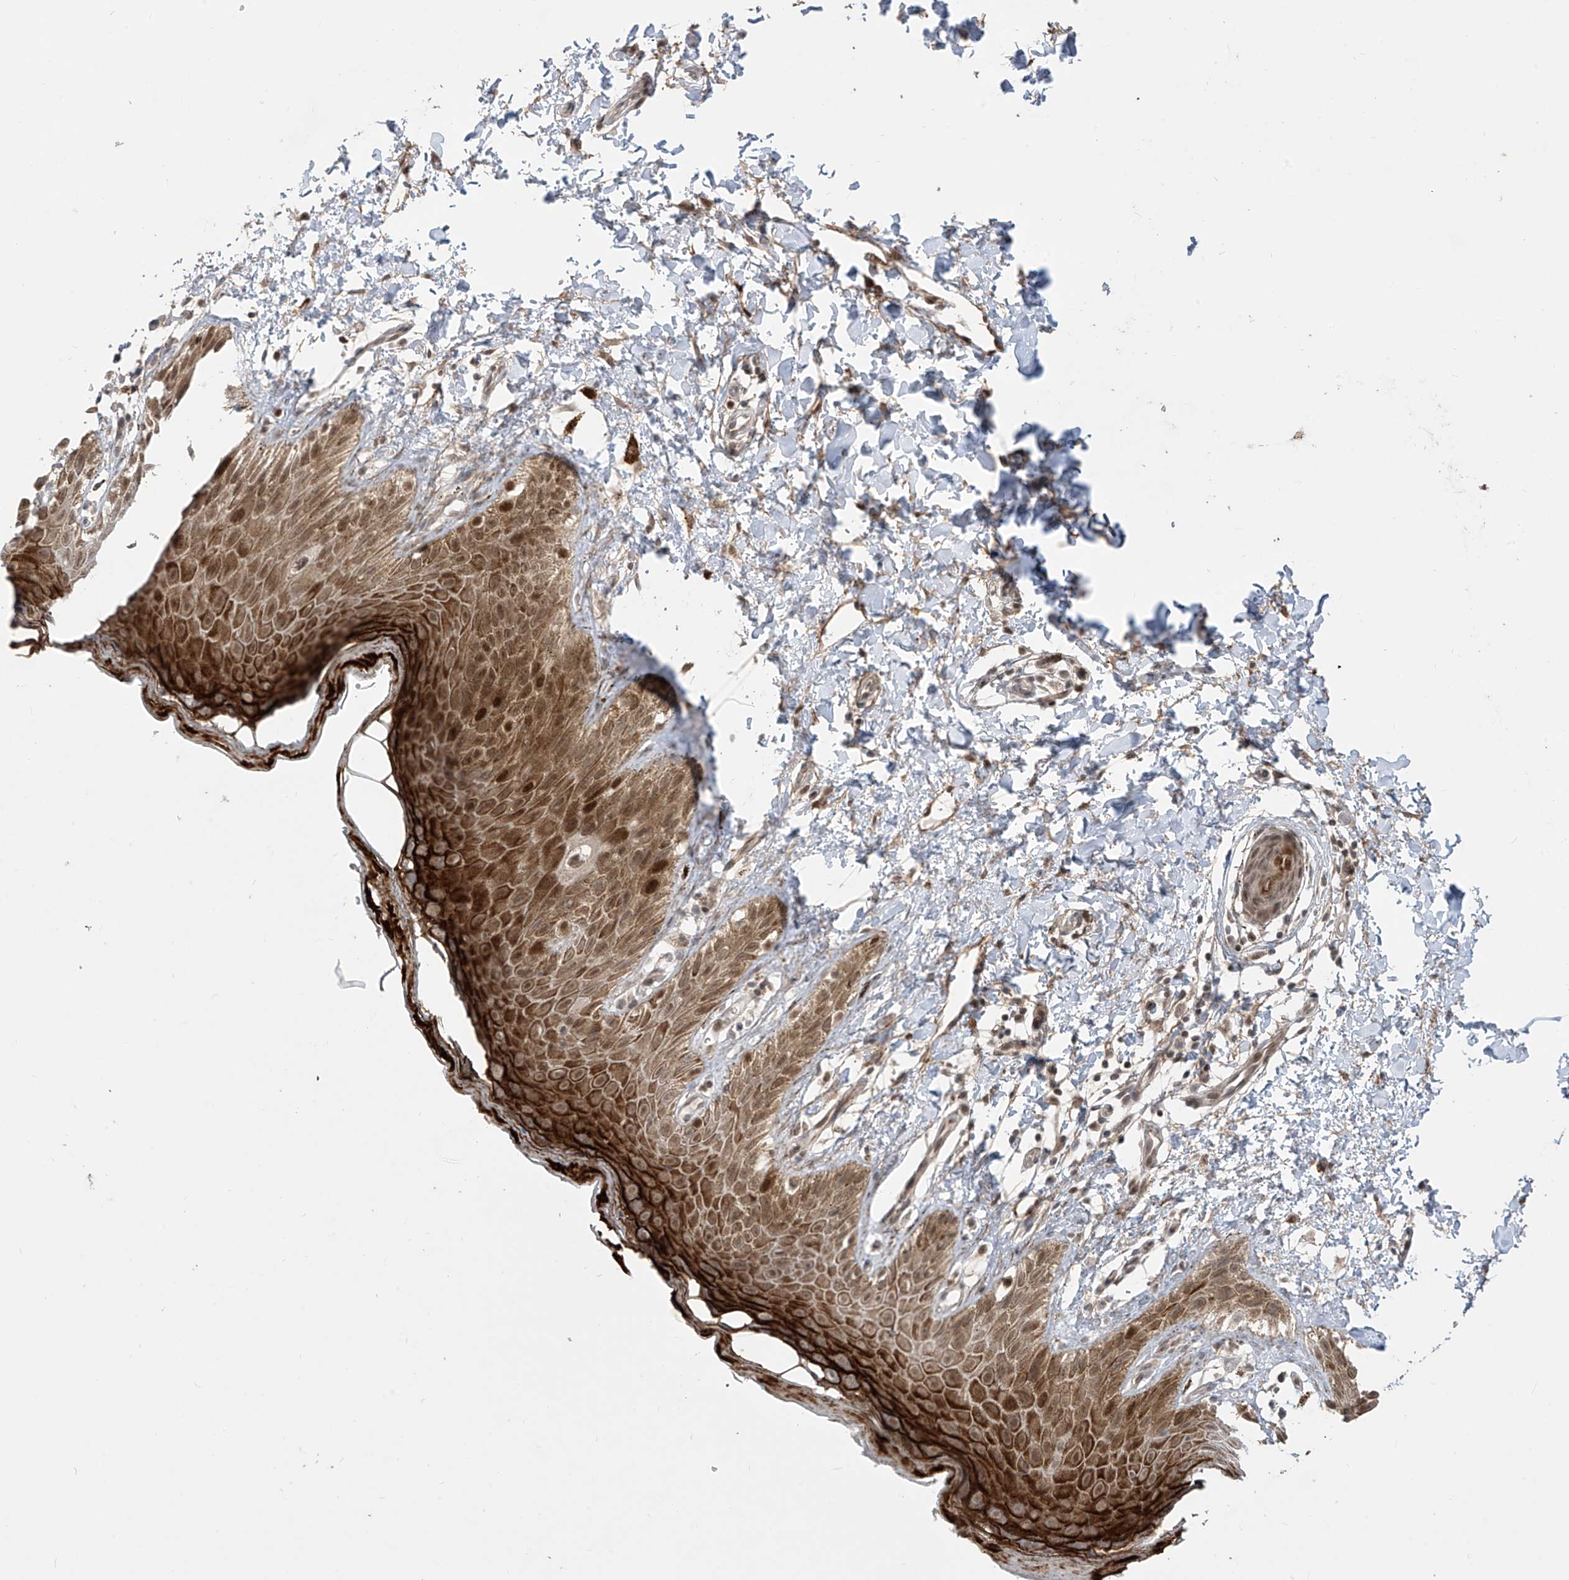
{"staining": {"intensity": "strong", "quantity": ">75%", "location": "cytoplasmic/membranous,nuclear"}, "tissue": "skin", "cell_type": "Epidermal cells", "image_type": "normal", "snomed": [{"axis": "morphology", "description": "Normal tissue, NOS"}, {"axis": "topography", "description": "Anal"}], "caption": "A high amount of strong cytoplasmic/membranous,nuclear expression is present in about >75% of epidermal cells in normal skin. (Stains: DAB (3,3'-diaminobenzidine) in brown, nuclei in blue, Microscopy: brightfield microscopy at high magnification).", "gene": "LAGE3", "patient": {"sex": "male", "age": 44}}